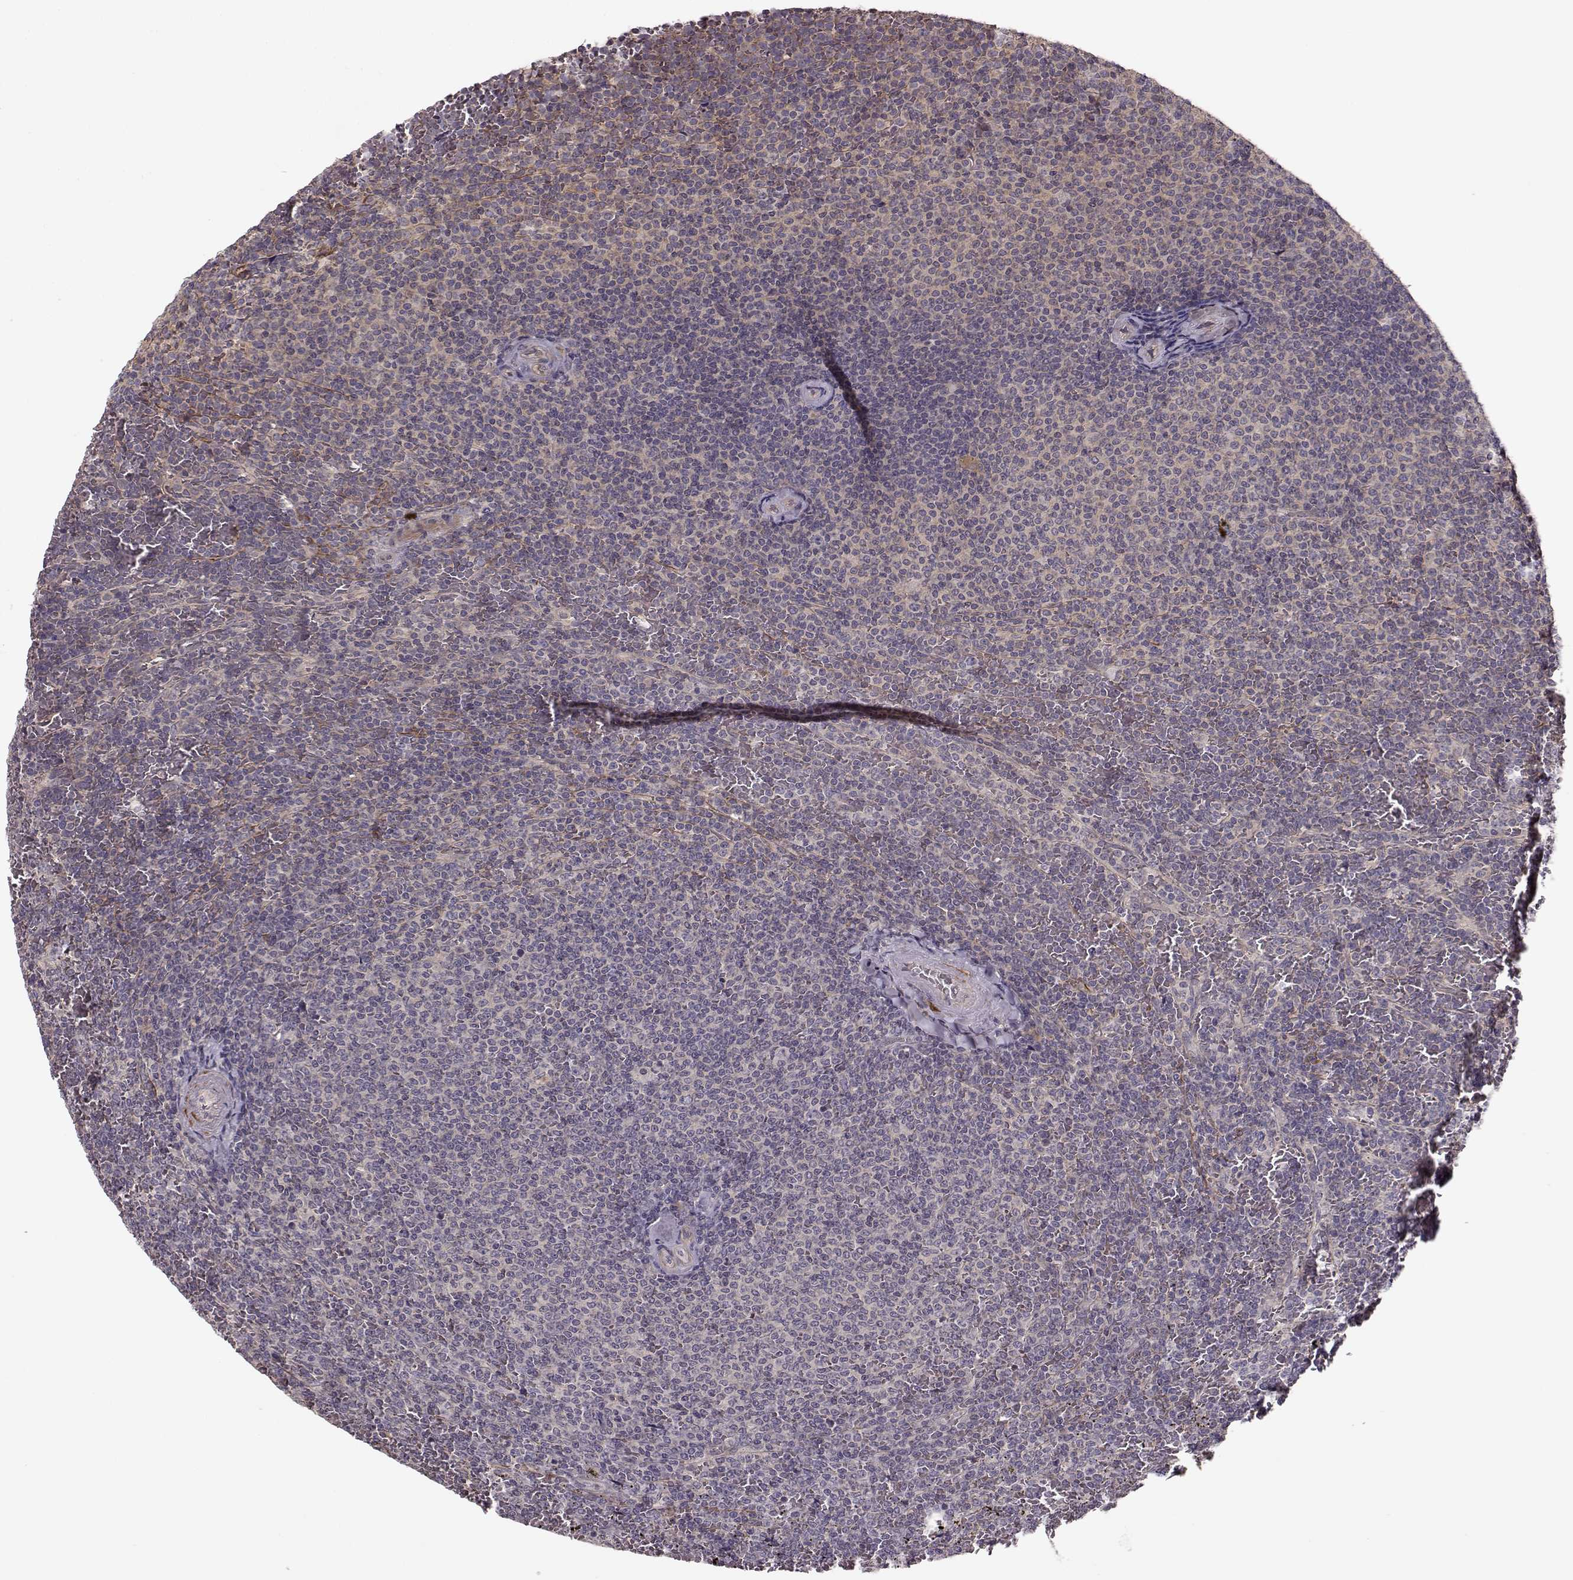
{"staining": {"intensity": "negative", "quantity": "none", "location": "none"}, "tissue": "lymphoma", "cell_type": "Tumor cells", "image_type": "cancer", "snomed": [{"axis": "morphology", "description": "Malignant lymphoma, non-Hodgkin's type, Low grade"}, {"axis": "topography", "description": "Spleen"}], "caption": "Low-grade malignant lymphoma, non-Hodgkin's type stained for a protein using immunohistochemistry exhibits no staining tumor cells.", "gene": "SLAIN2", "patient": {"sex": "female", "age": 77}}